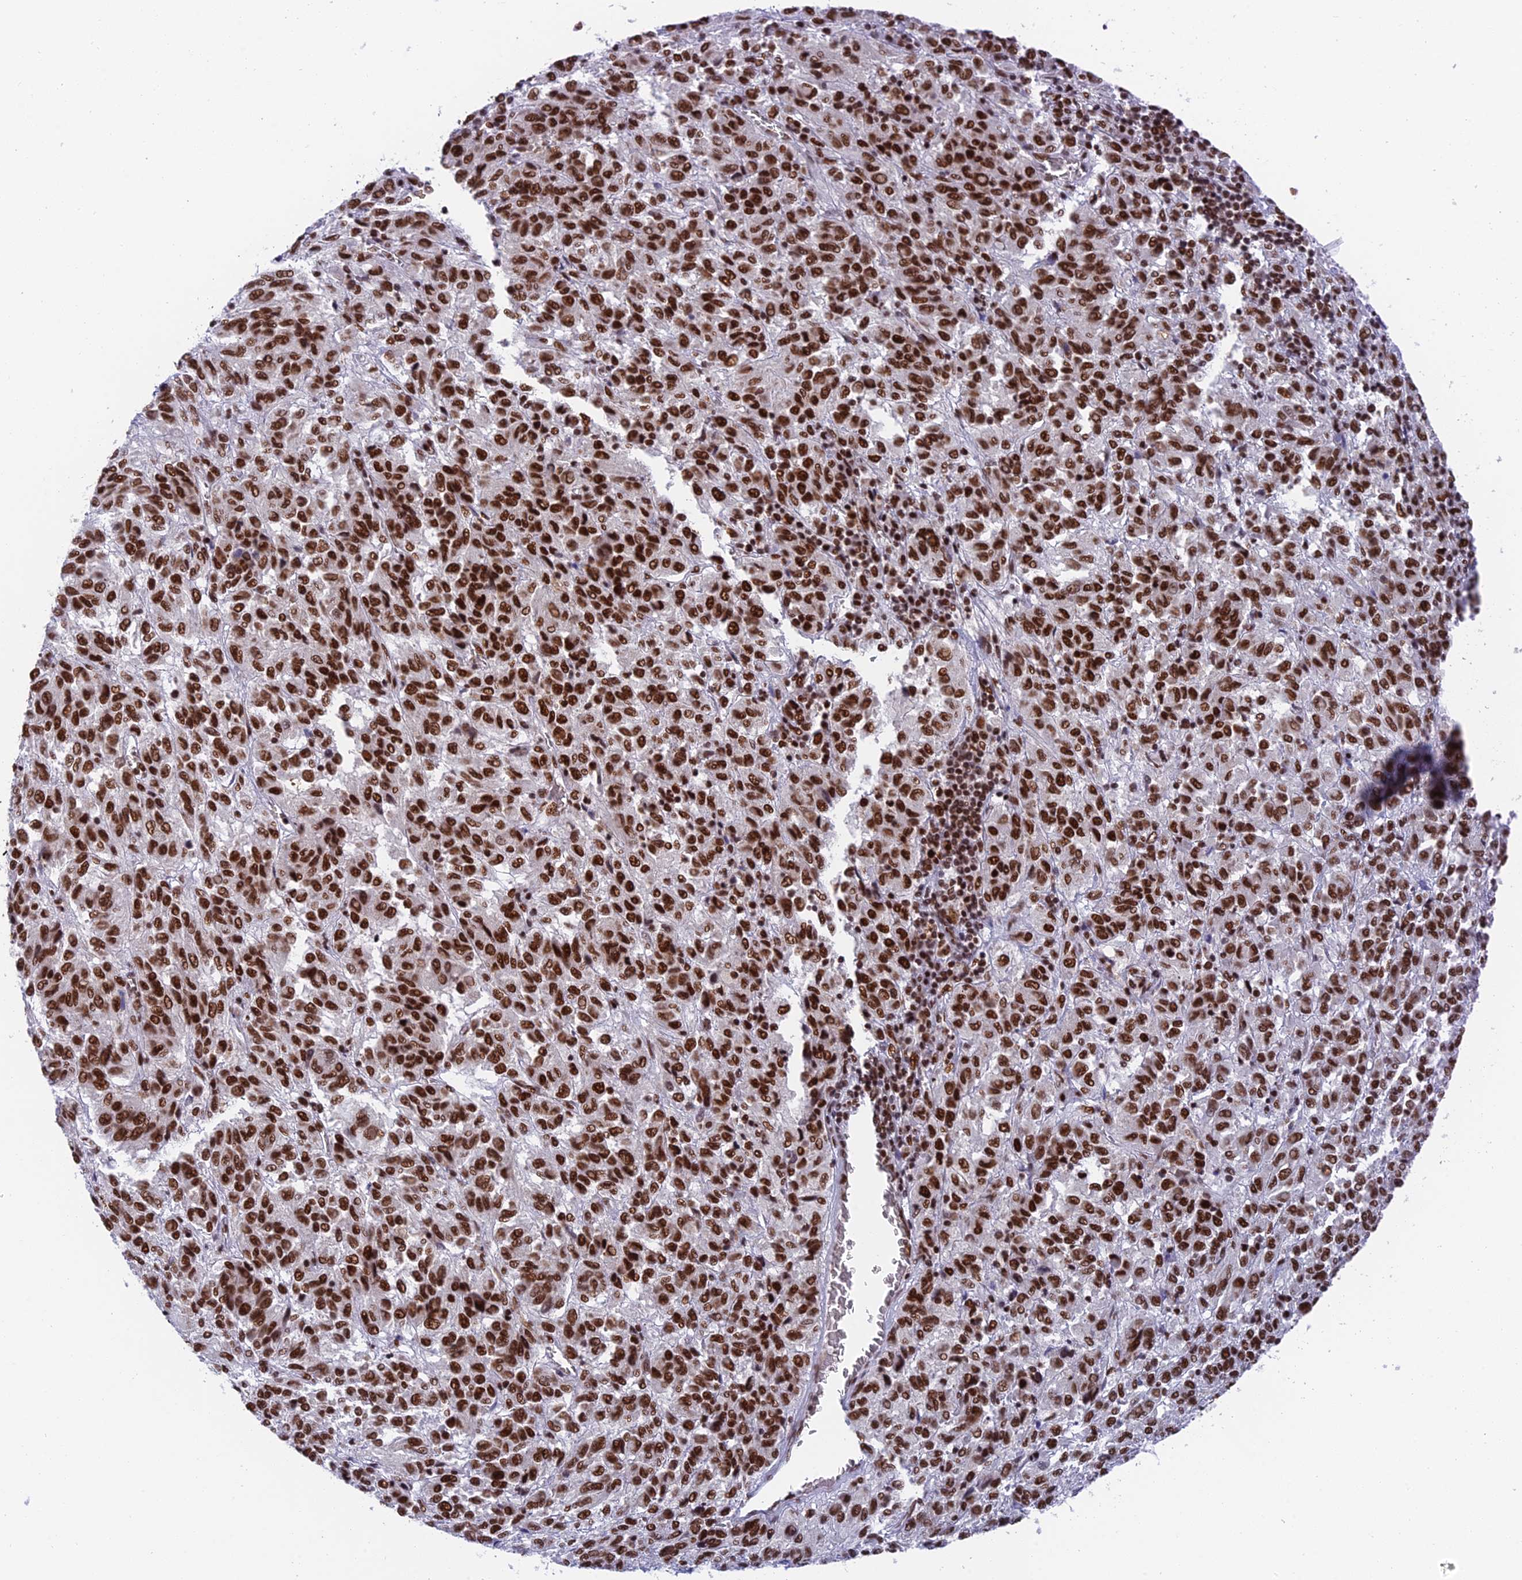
{"staining": {"intensity": "strong", "quantity": ">75%", "location": "nuclear"}, "tissue": "melanoma", "cell_type": "Tumor cells", "image_type": "cancer", "snomed": [{"axis": "morphology", "description": "Malignant melanoma, Metastatic site"}, {"axis": "topography", "description": "Lung"}], "caption": "This is a micrograph of immunohistochemistry staining of melanoma, which shows strong staining in the nuclear of tumor cells.", "gene": "EEF1AKMT3", "patient": {"sex": "male", "age": 64}}